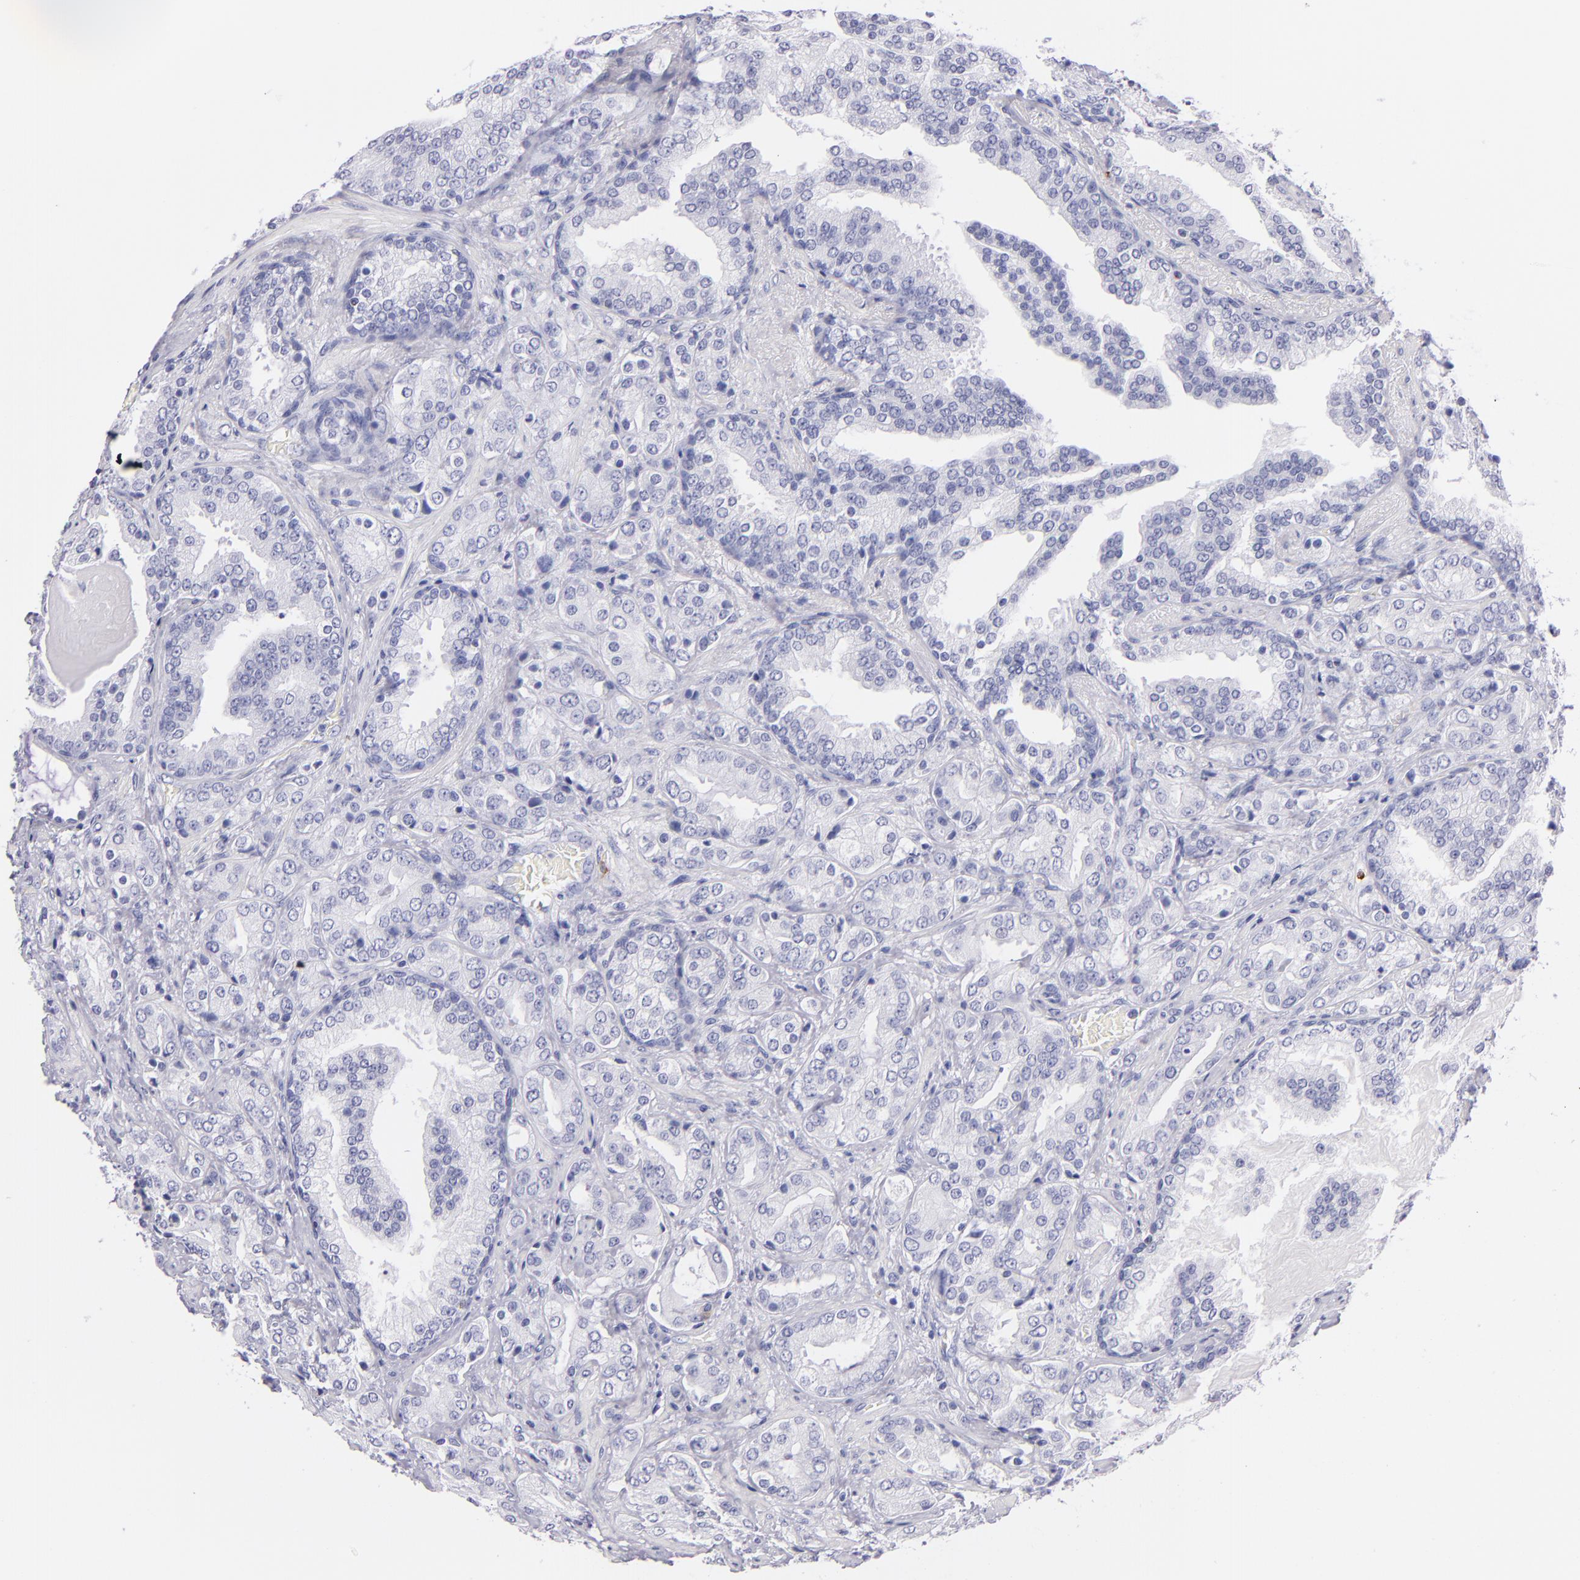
{"staining": {"intensity": "negative", "quantity": "none", "location": "none"}, "tissue": "prostate cancer", "cell_type": "Tumor cells", "image_type": "cancer", "snomed": [{"axis": "morphology", "description": "Adenocarcinoma, Medium grade"}, {"axis": "topography", "description": "Prostate"}], "caption": "High magnification brightfield microscopy of prostate cancer (adenocarcinoma (medium-grade)) stained with DAB (brown) and counterstained with hematoxylin (blue): tumor cells show no significant positivity.", "gene": "PRF1", "patient": {"sex": "male", "age": 70}}